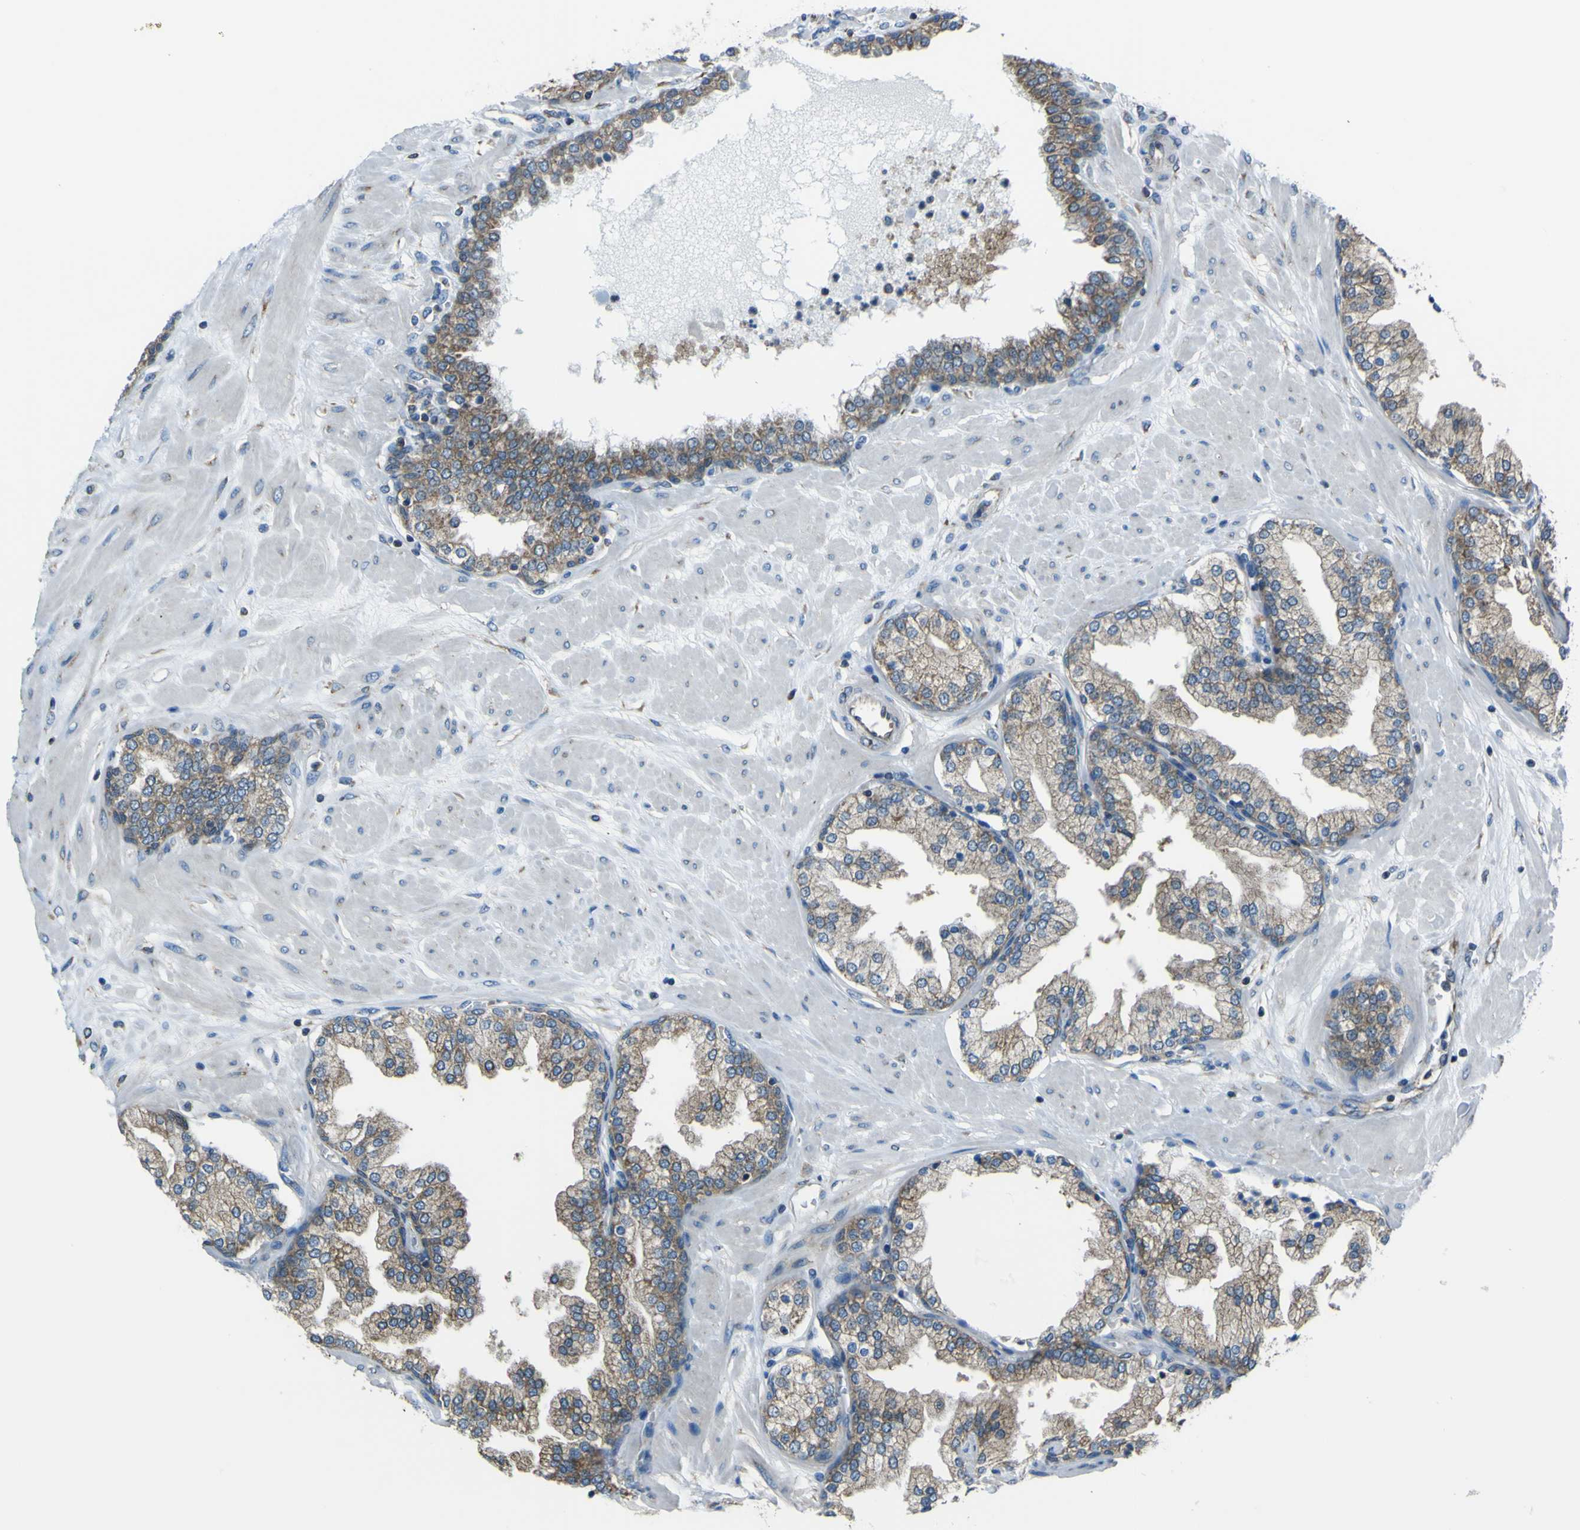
{"staining": {"intensity": "moderate", "quantity": ">75%", "location": "cytoplasmic/membranous"}, "tissue": "prostate", "cell_type": "Glandular cells", "image_type": "normal", "snomed": [{"axis": "morphology", "description": "Normal tissue, NOS"}, {"axis": "topography", "description": "Prostate"}], "caption": "Approximately >75% of glandular cells in normal prostate reveal moderate cytoplasmic/membranous protein staining as visualized by brown immunohistochemical staining.", "gene": "STIM1", "patient": {"sex": "male", "age": 51}}